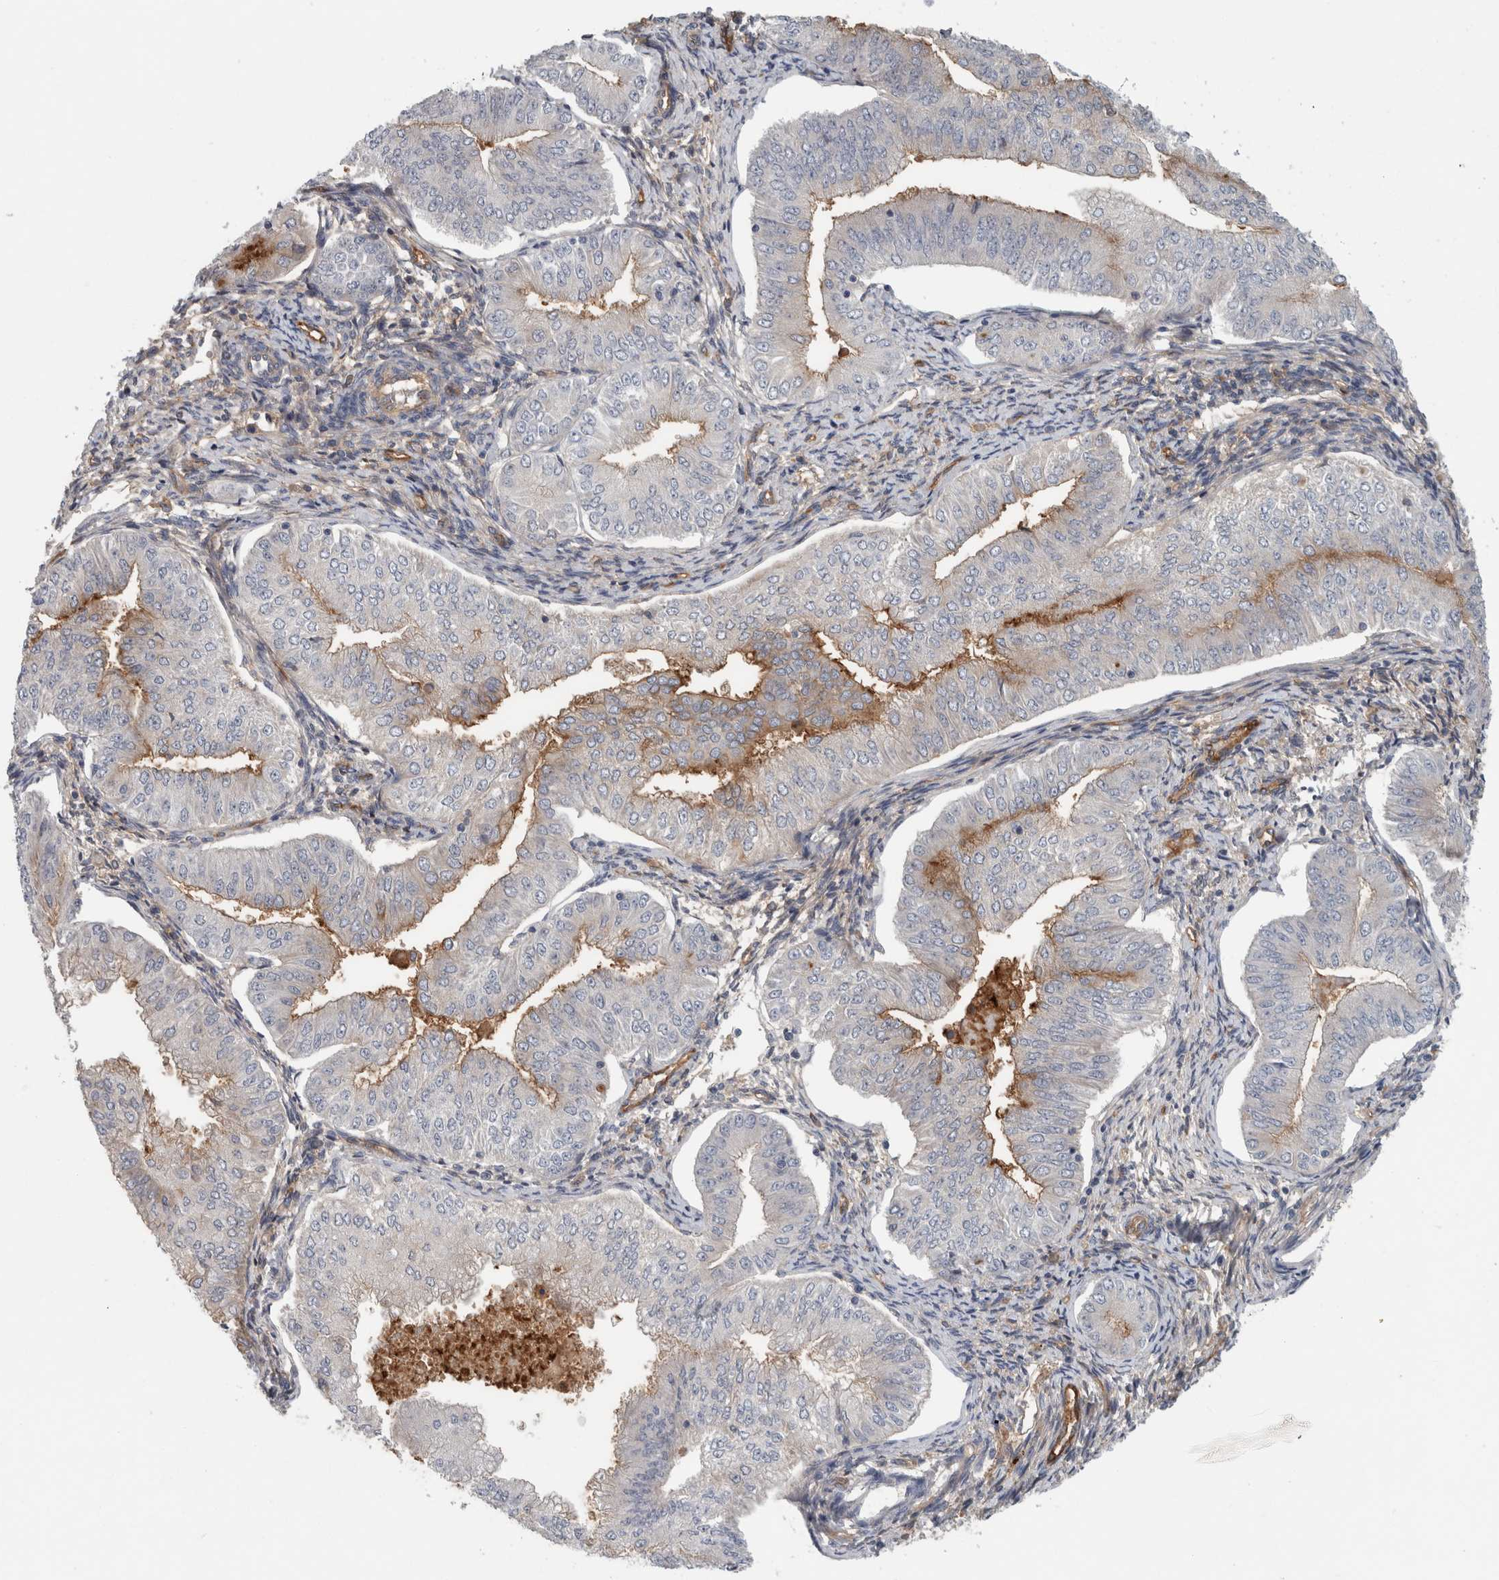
{"staining": {"intensity": "moderate", "quantity": "<25%", "location": "cytoplasmic/membranous"}, "tissue": "endometrial cancer", "cell_type": "Tumor cells", "image_type": "cancer", "snomed": [{"axis": "morphology", "description": "Normal tissue, NOS"}, {"axis": "morphology", "description": "Adenocarcinoma, NOS"}, {"axis": "topography", "description": "Endometrium"}], "caption": "Protein analysis of adenocarcinoma (endometrial) tissue exhibits moderate cytoplasmic/membranous staining in about <25% of tumor cells. The staining is performed using DAB (3,3'-diaminobenzidine) brown chromogen to label protein expression. The nuclei are counter-stained blue using hematoxylin.", "gene": "CD59", "patient": {"sex": "female", "age": 53}}